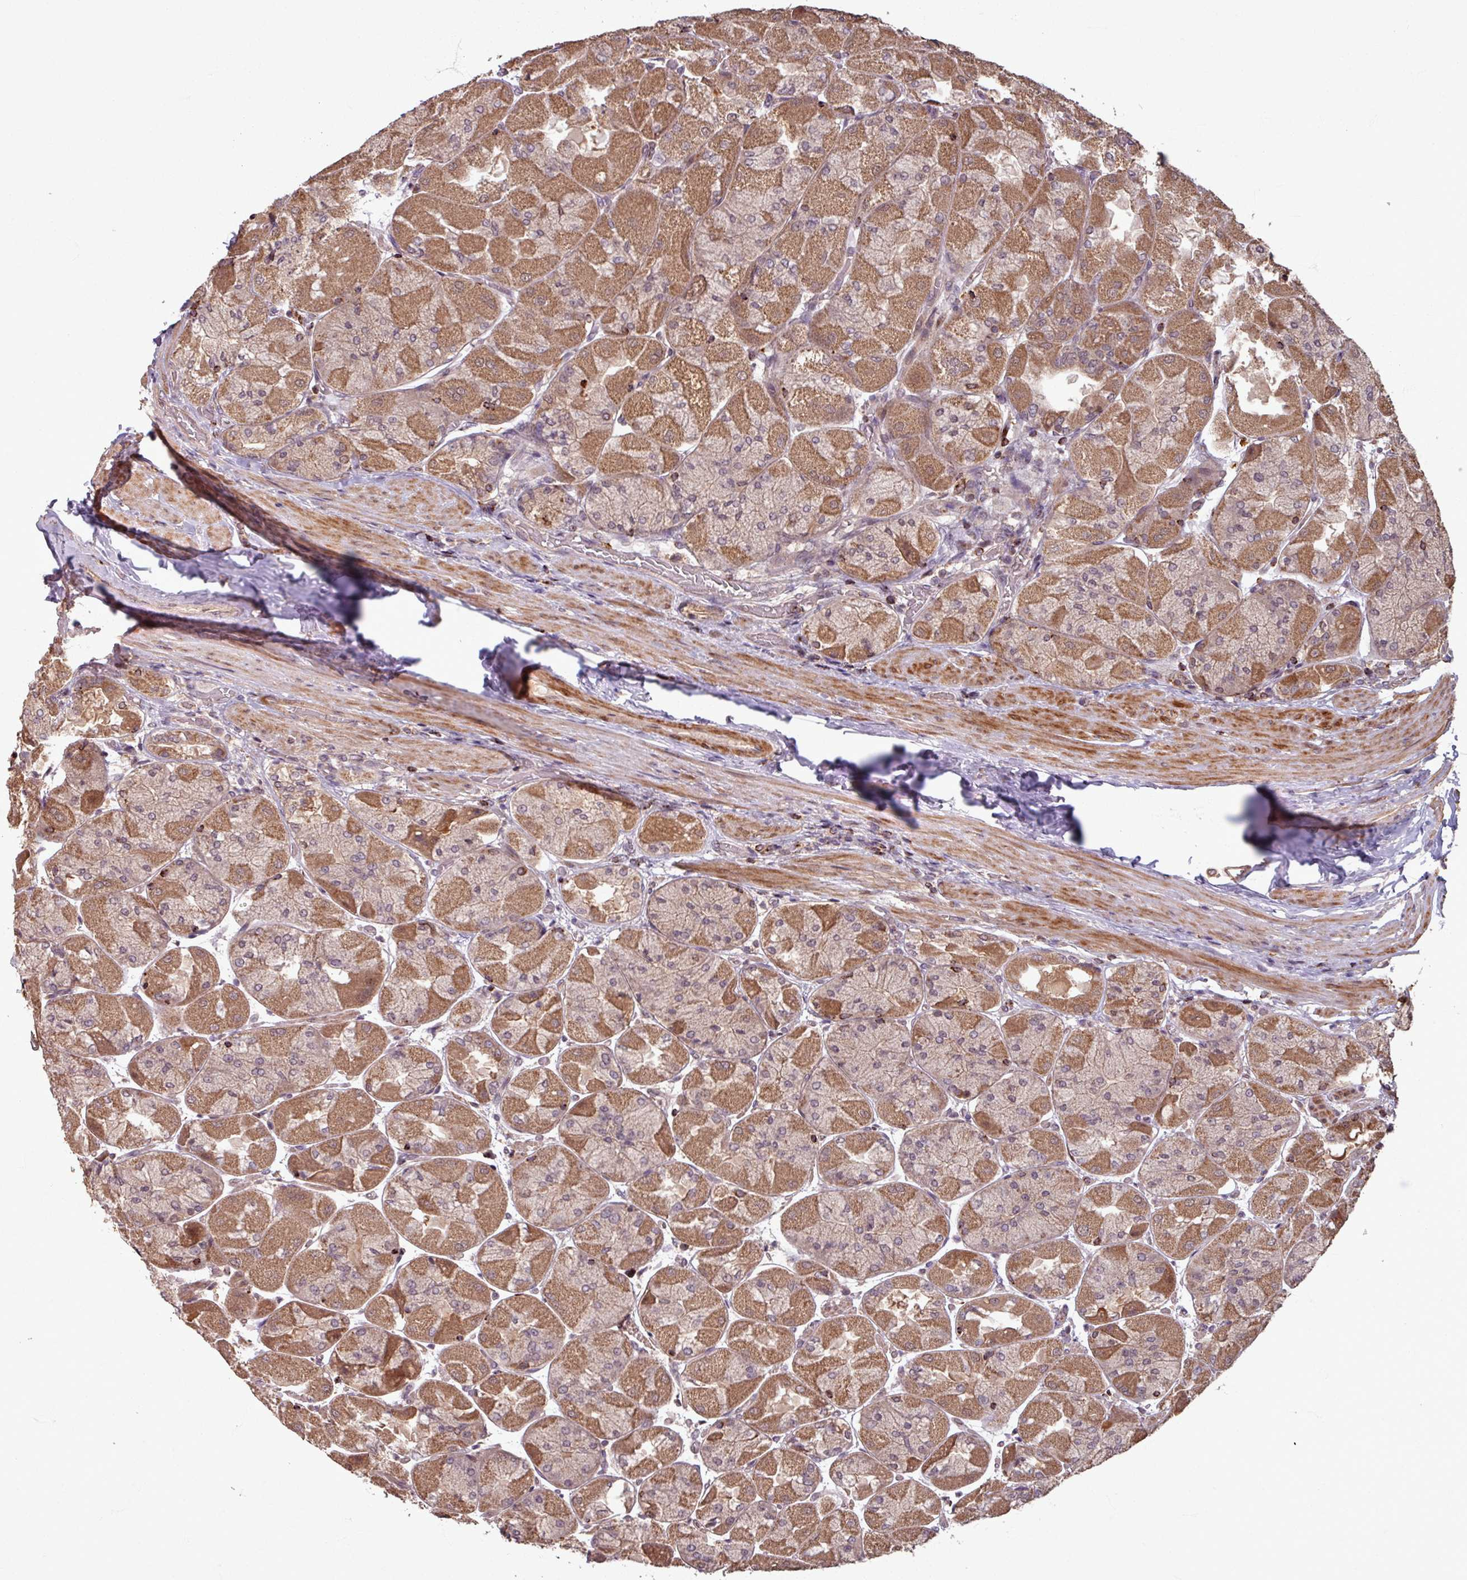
{"staining": {"intensity": "moderate", "quantity": "25%-75%", "location": "cytoplasmic/membranous"}, "tissue": "stomach", "cell_type": "Glandular cells", "image_type": "normal", "snomed": [{"axis": "morphology", "description": "Normal tissue, NOS"}, {"axis": "topography", "description": "Stomach"}], "caption": "Immunohistochemical staining of unremarkable human stomach shows moderate cytoplasmic/membranous protein expression in approximately 25%-75% of glandular cells. (DAB IHC with brightfield microscopy, high magnification).", "gene": "OR6B1", "patient": {"sex": "female", "age": 61}}